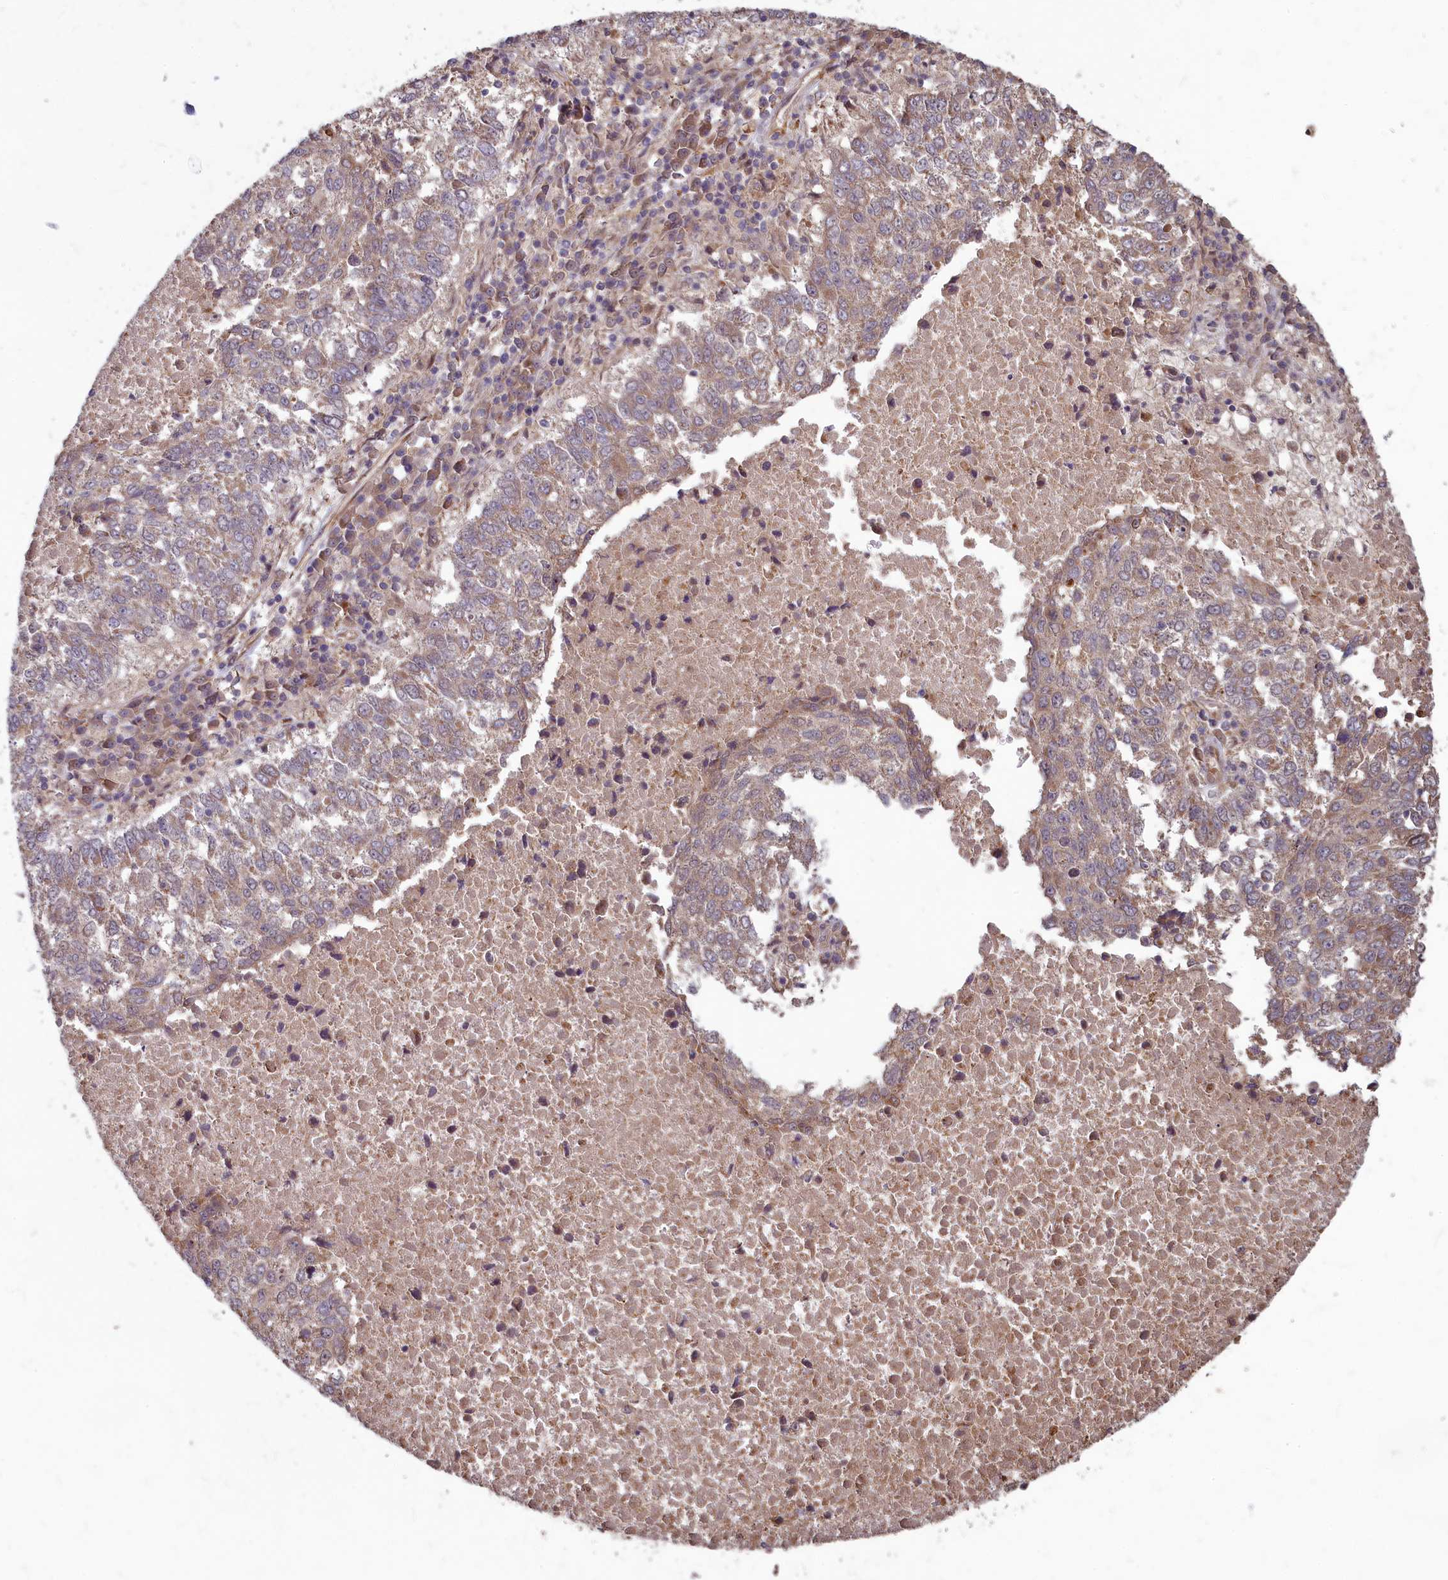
{"staining": {"intensity": "weak", "quantity": "25%-75%", "location": "cytoplasmic/membranous"}, "tissue": "lung cancer", "cell_type": "Tumor cells", "image_type": "cancer", "snomed": [{"axis": "morphology", "description": "Squamous cell carcinoma, NOS"}, {"axis": "topography", "description": "Lung"}], "caption": "Immunohistochemical staining of human squamous cell carcinoma (lung) shows low levels of weak cytoplasmic/membranous protein positivity in approximately 25%-75% of tumor cells.", "gene": "CIAO2B", "patient": {"sex": "male", "age": 73}}